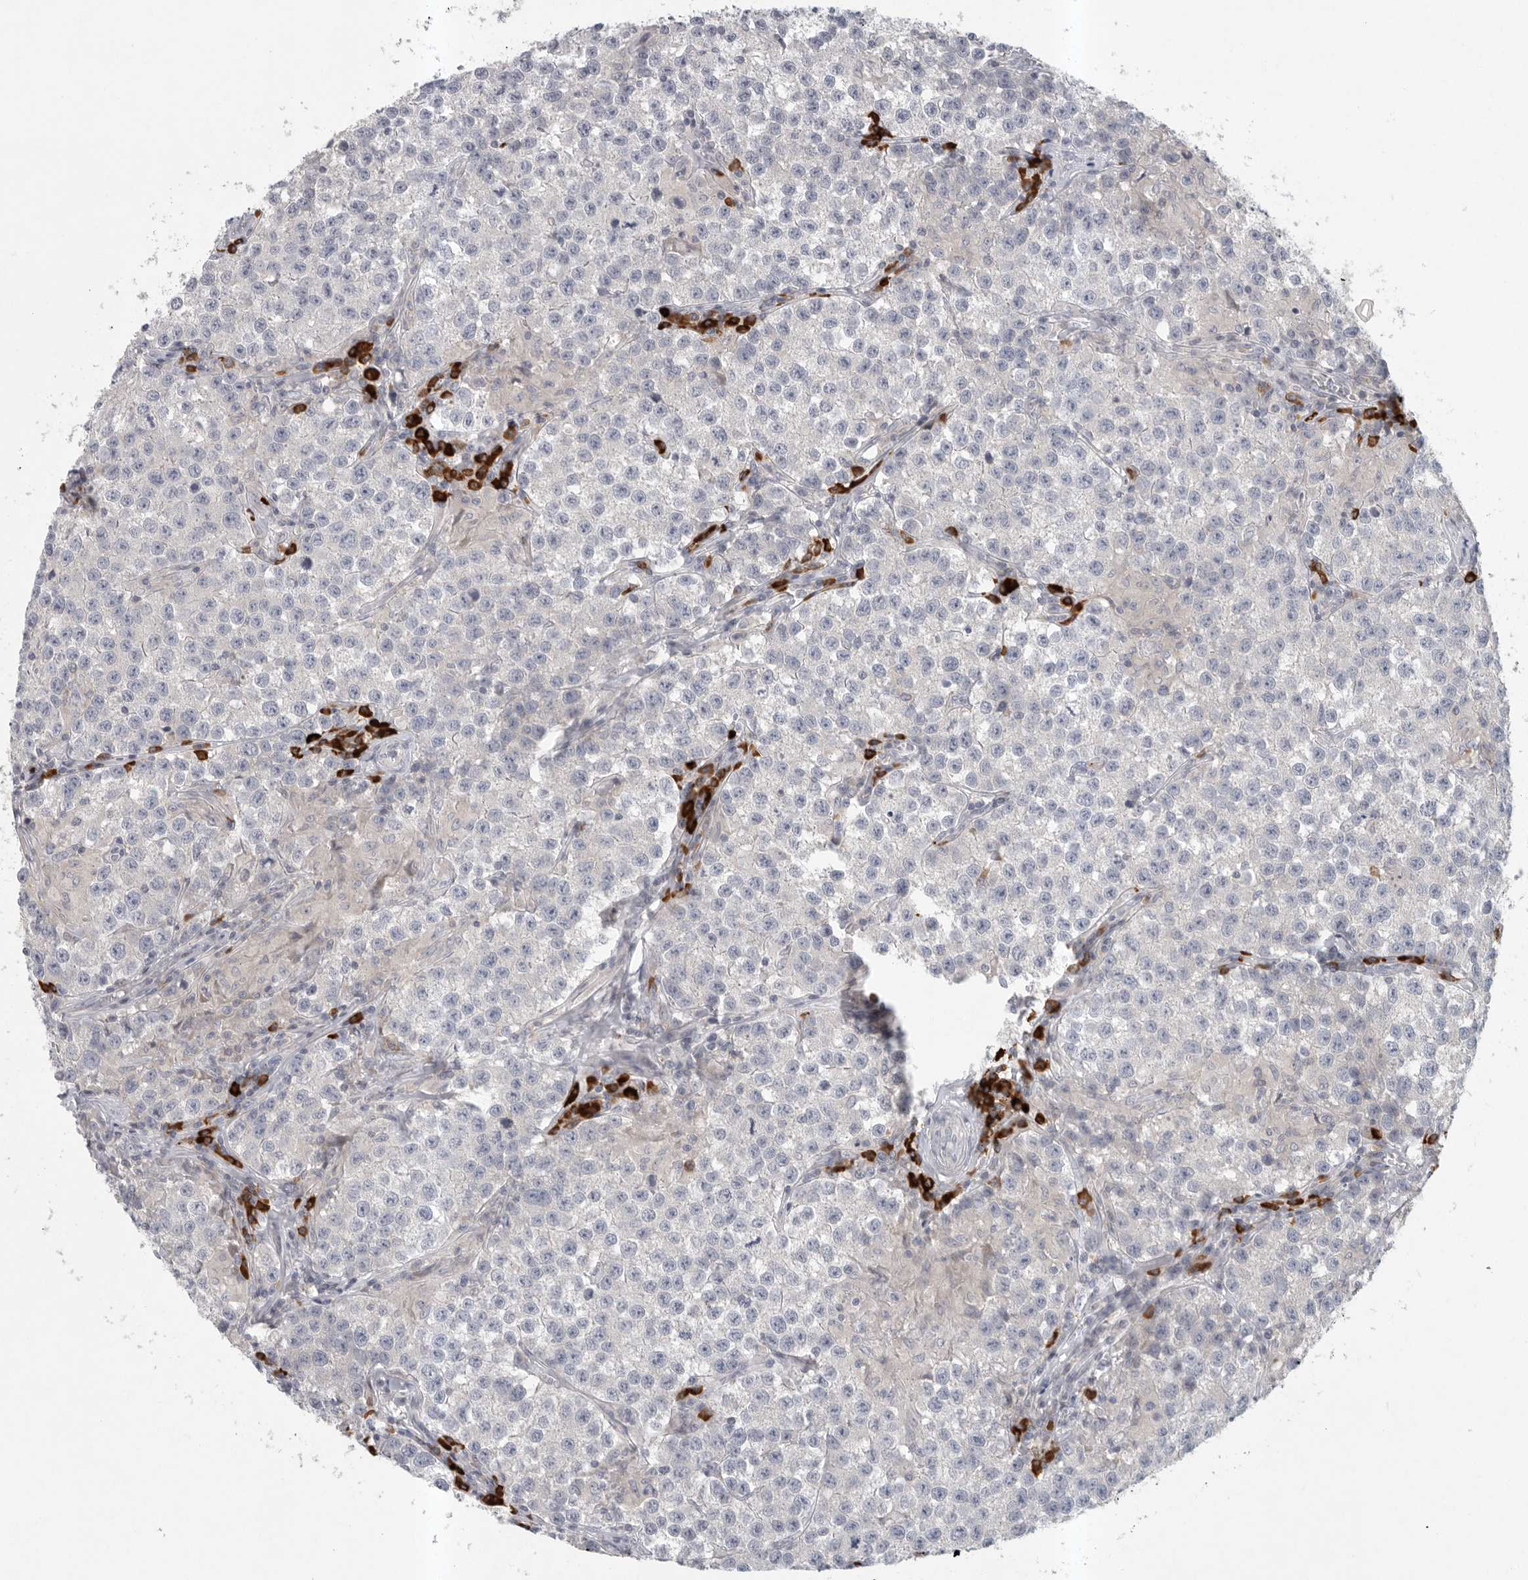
{"staining": {"intensity": "negative", "quantity": "none", "location": "none"}, "tissue": "testis cancer", "cell_type": "Tumor cells", "image_type": "cancer", "snomed": [{"axis": "morphology", "description": "Seminoma, NOS"}, {"axis": "morphology", "description": "Carcinoma, Embryonal, NOS"}, {"axis": "topography", "description": "Testis"}], "caption": "An image of human testis embryonal carcinoma is negative for staining in tumor cells.", "gene": "TMEM69", "patient": {"sex": "male", "age": 43}}